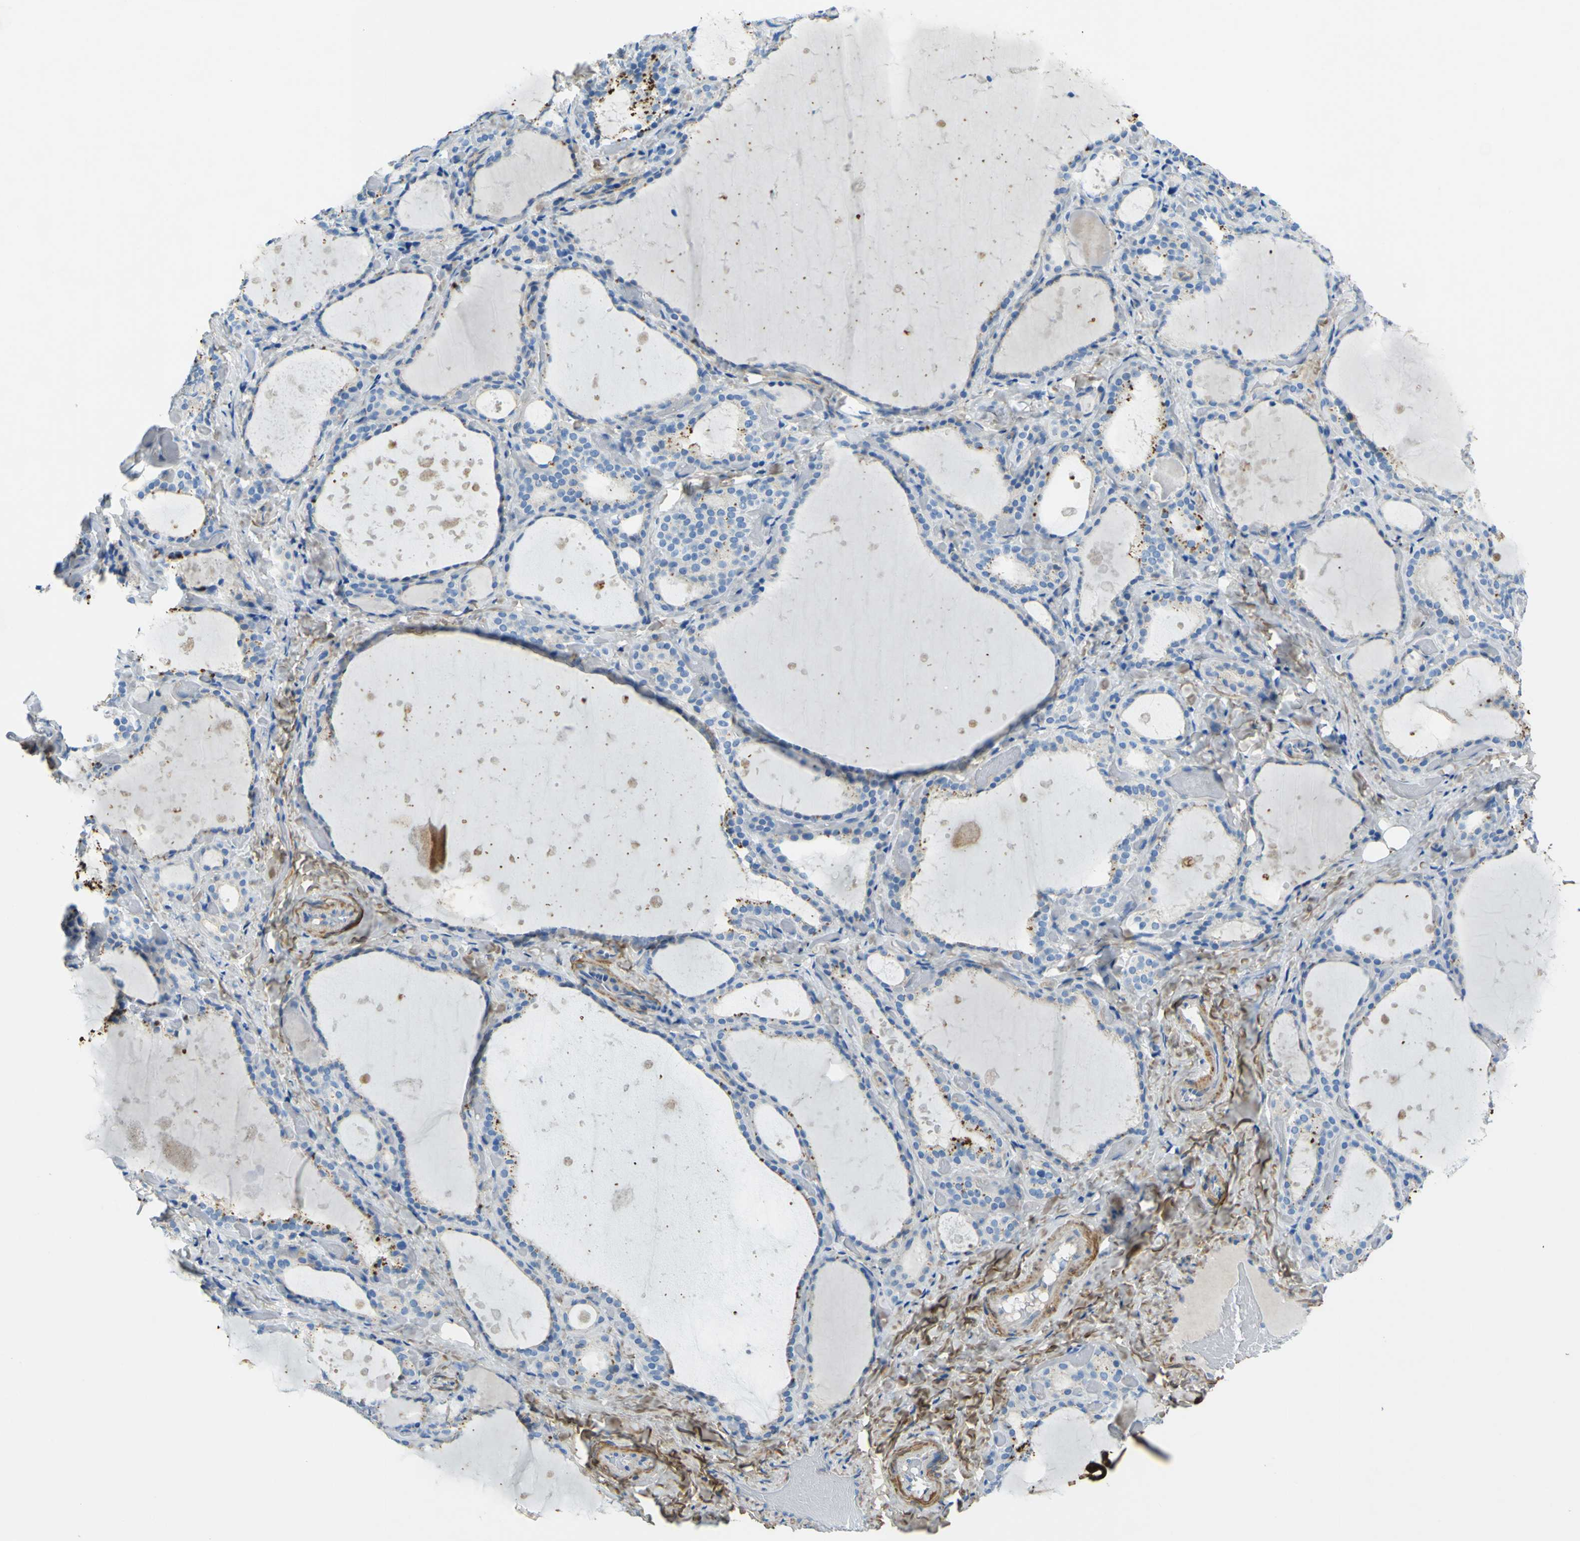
{"staining": {"intensity": "moderate", "quantity": "25%-75%", "location": "cytoplasmic/membranous"}, "tissue": "thyroid gland", "cell_type": "Glandular cells", "image_type": "normal", "snomed": [{"axis": "morphology", "description": "Normal tissue, NOS"}, {"axis": "topography", "description": "Thyroid gland"}], "caption": "Protein expression by immunohistochemistry demonstrates moderate cytoplasmic/membranous expression in about 25%-75% of glandular cells in normal thyroid gland.", "gene": "OGN", "patient": {"sex": "female", "age": 44}}